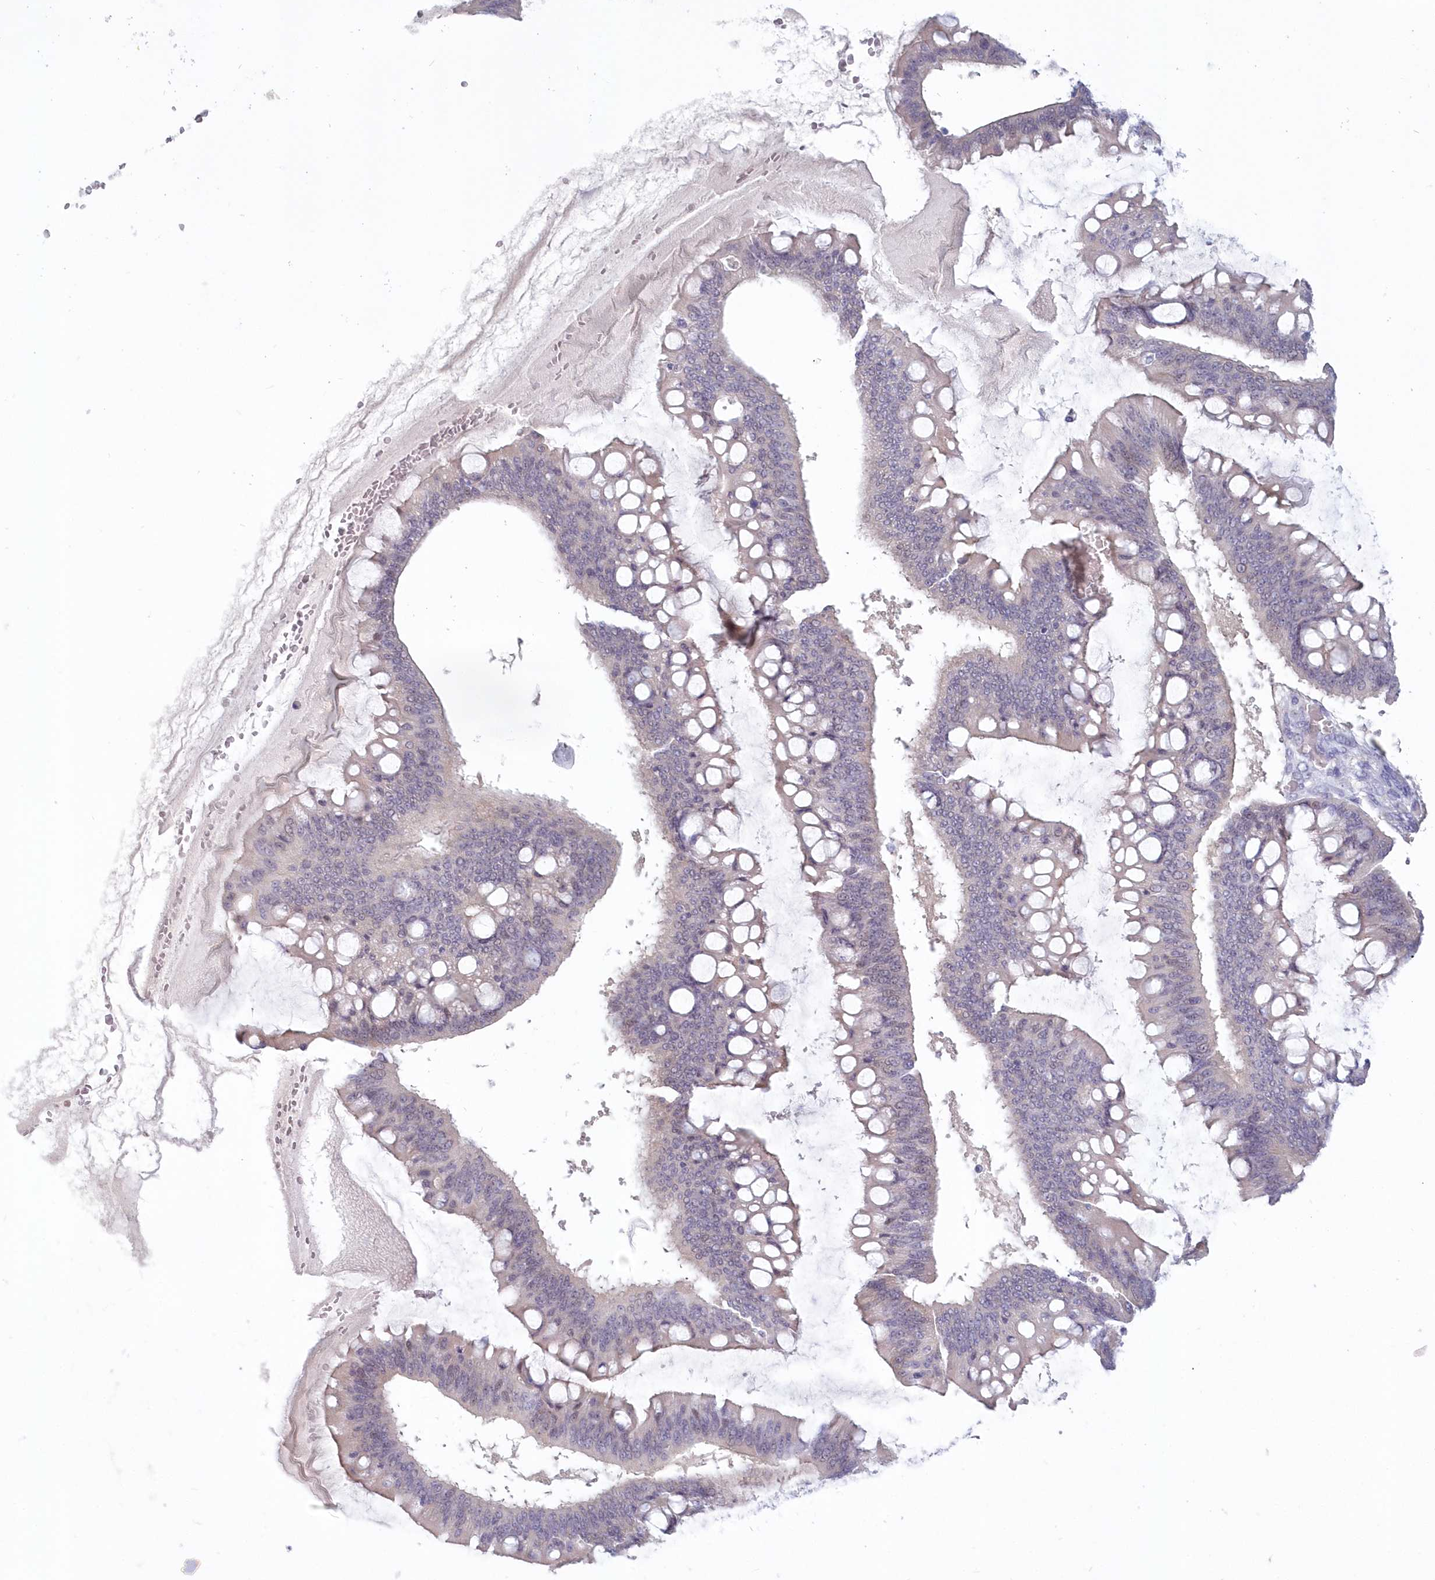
{"staining": {"intensity": "negative", "quantity": "none", "location": "none"}, "tissue": "ovarian cancer", "cell_type": "Tumor cells", "image_type": "cancer", "snomed": [{"axis": "morphology", "description": "Cystadenocarcinoma, mucinous, NOS"}, {"axis": "topography", "description": "Ovary"}], "caption": "The histopathology image reveals no significant expression in tumor cells of ovarian cancer.", "gene": "KATNA1", "patient": {"sex": "female", "age": 73}}